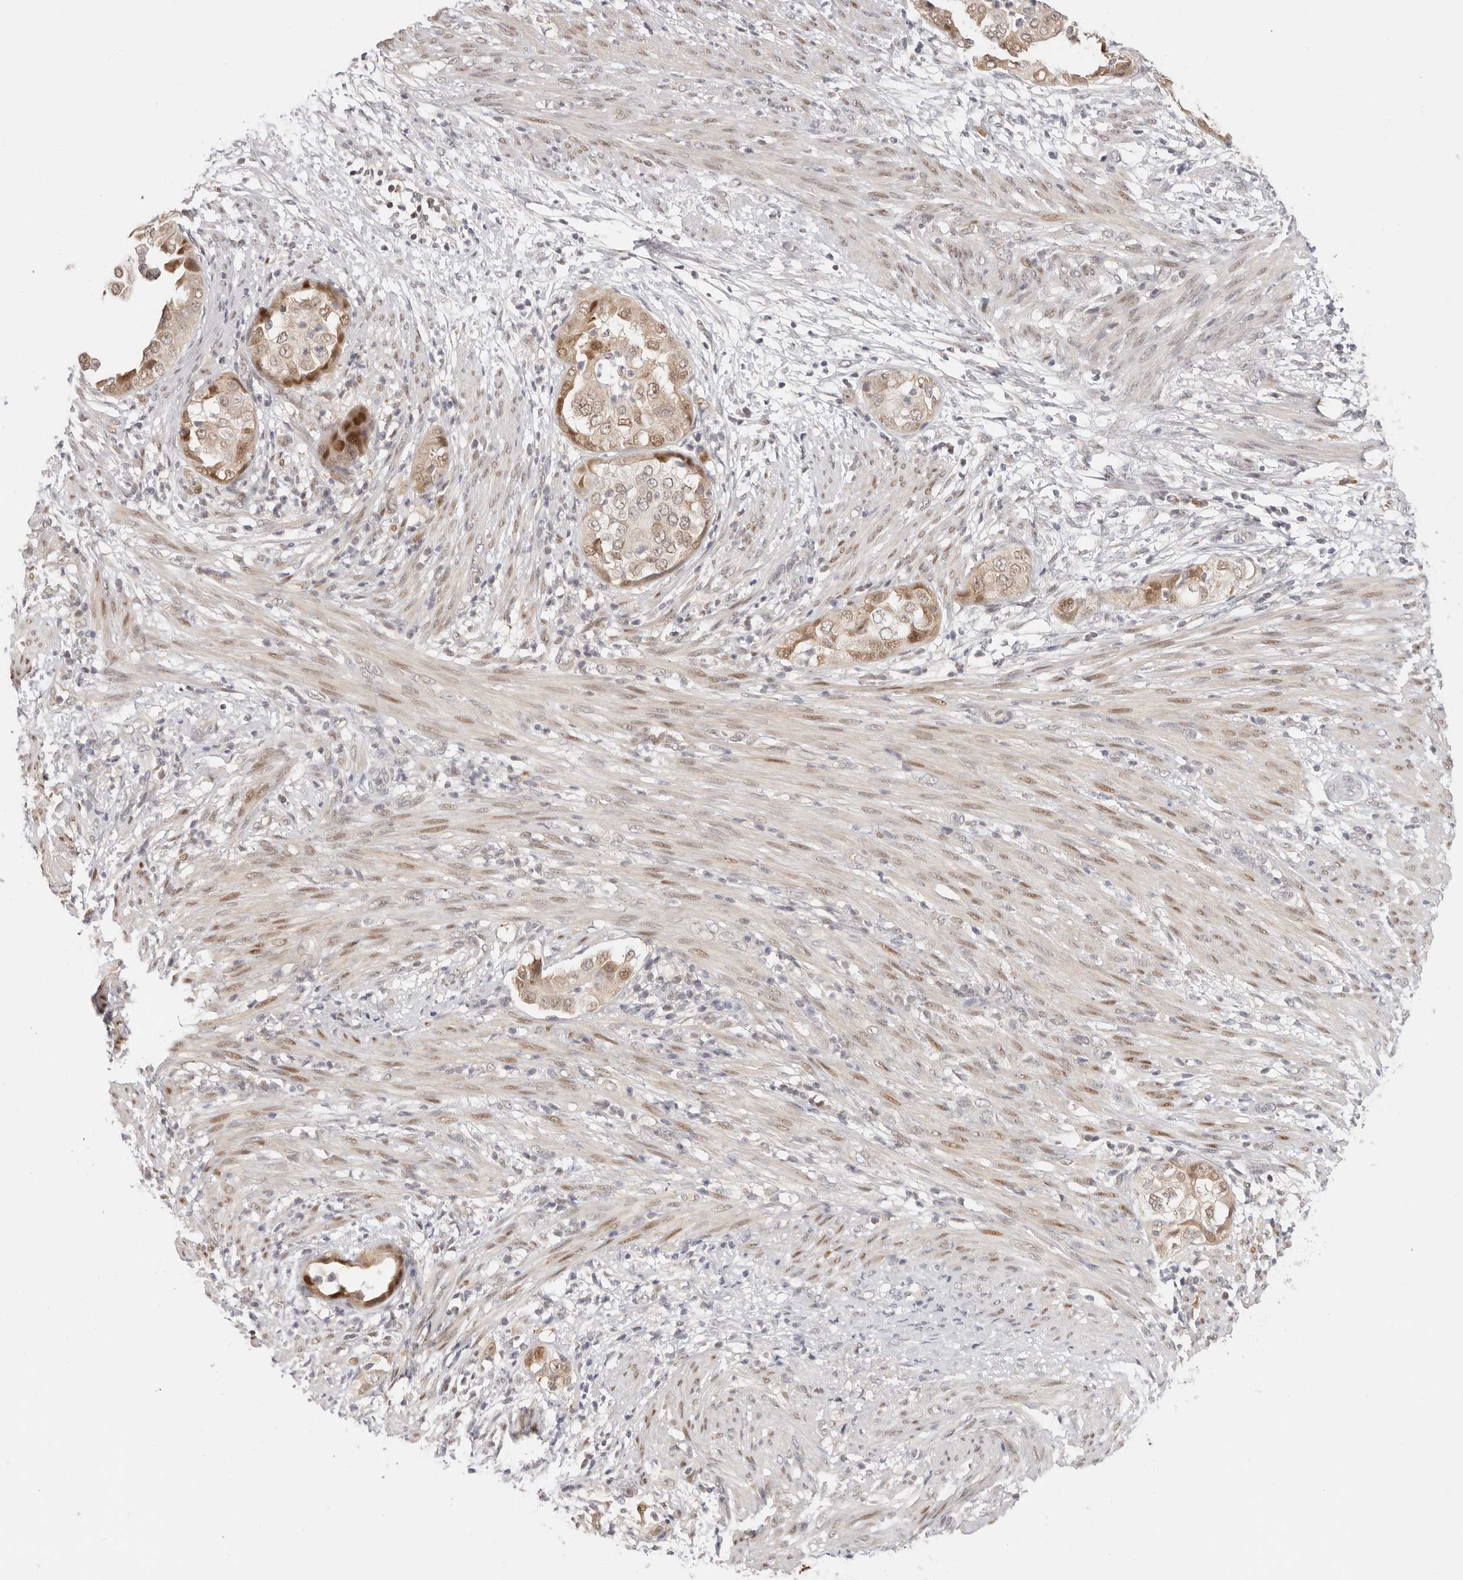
{"staining": {"intensity": "moderate", "quantity": ">75%", "location": "cytoplasmic/membranous,nuclear"}, "tissue": "endometrial cancer", "cell_type": "Tumor cells", "image_type": "cancer", "snomed": [{"axis": "morphology", "description": "Adenocarcinoma, NOS"}, {"axis": "topography", "description": "Endometrium"}], "caption": "Immunohistochemistry of human endometrial cancer (adenocarcinoma) demonstrates medium levels of moderate cytoplasmic/membranous and nuclear expression in approximately >75% of tumor cells. (IHC, brightfield microscopy, high magnification).", "gene": "LARP7", "patient": {"sex": "female", "age": 85}}